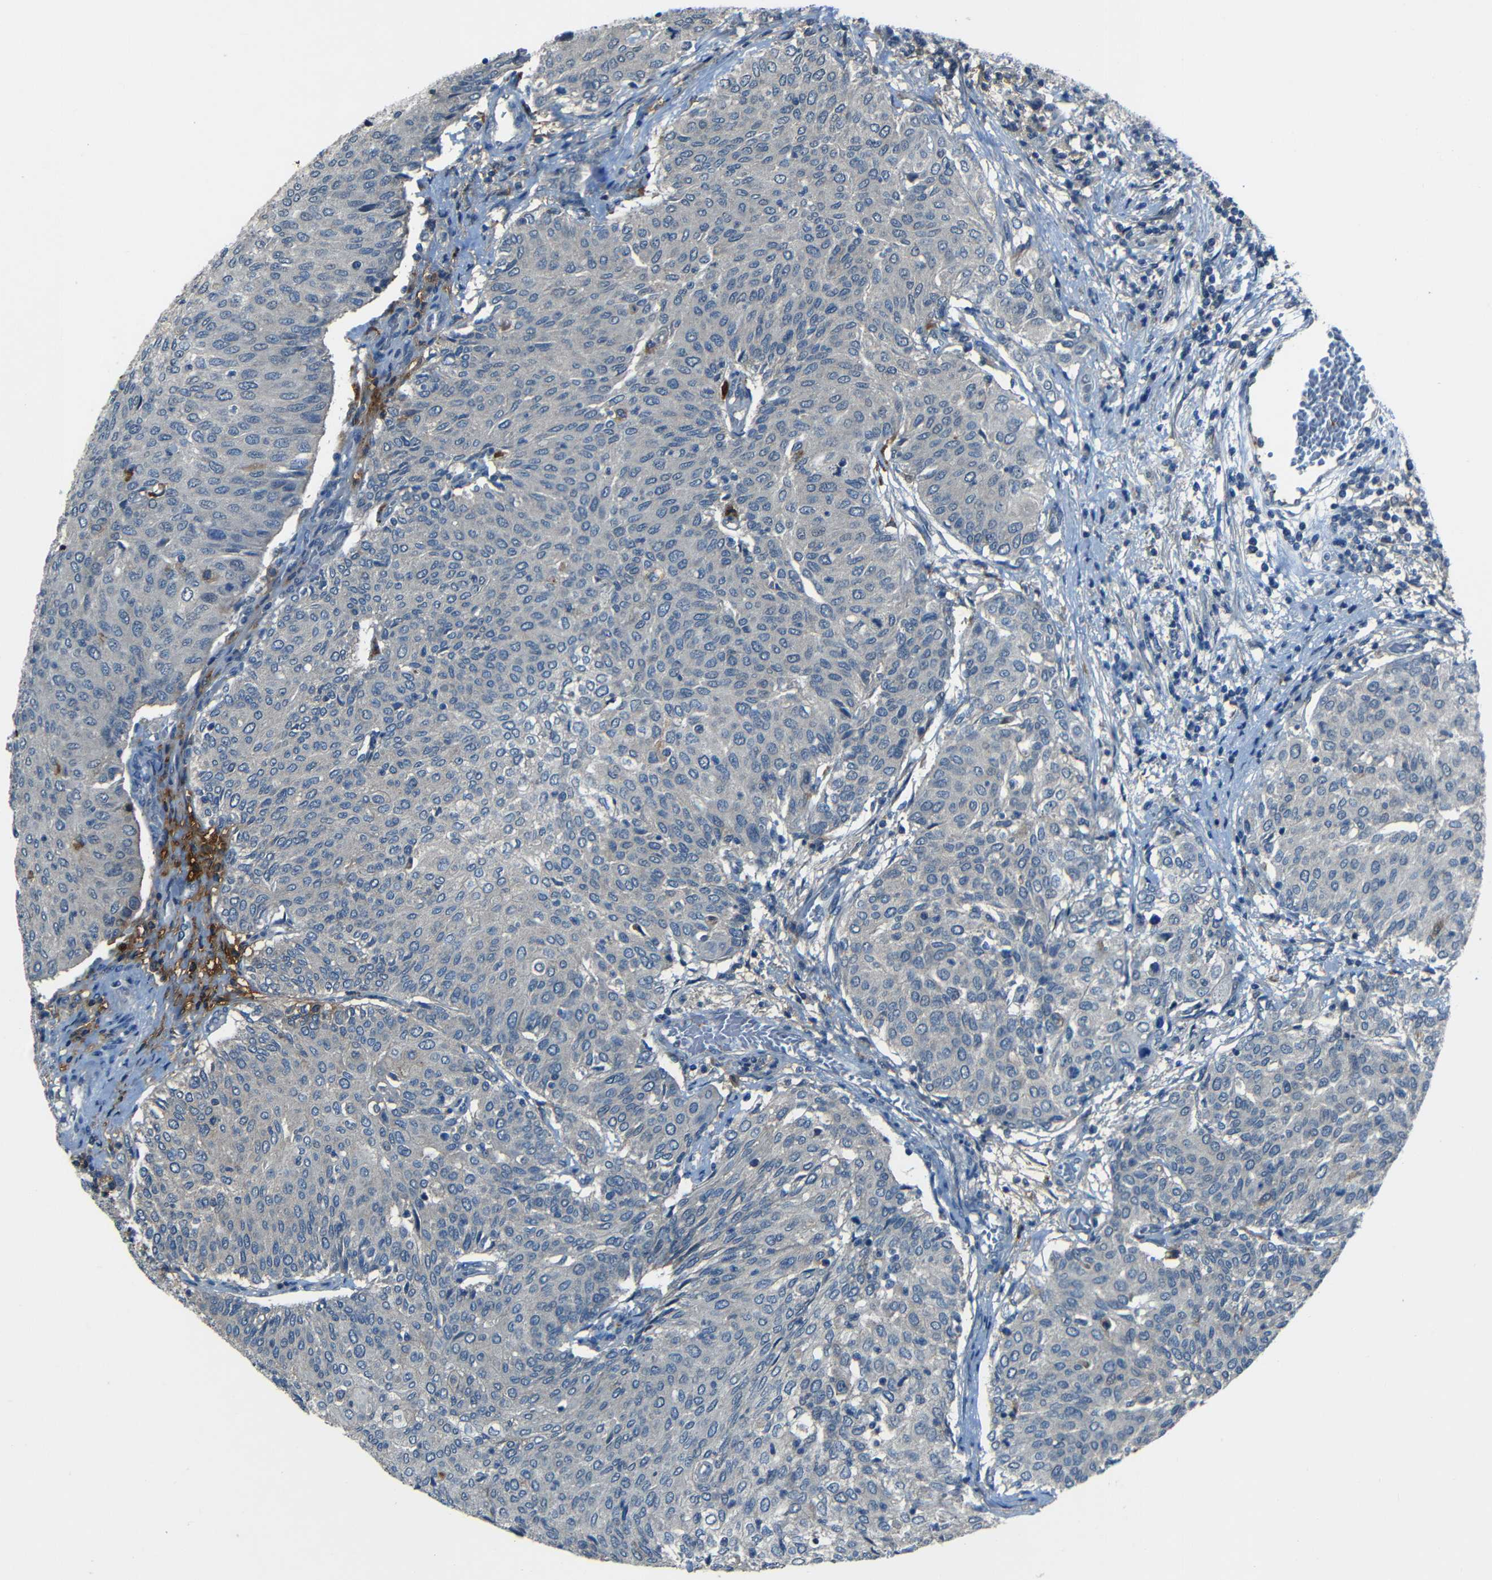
{"staining": {"intensity": "negative", "quantity": "none", "location": "none"}, "tissue": "urothelial cancer", "cell_type": "Tumor cells", "image_type": "cancer", "snomed": [{"axis": "morphology", "description": "Urothelial carcinoma, Low grade"}, {"axis": "topography", "description": "Urinary bladder"}], "caption": "Image shows no protein expression in tumor cells of urothelial cancer tissue.", "gene": "SLA", "patient": {"sex": "female", "age": 79}}